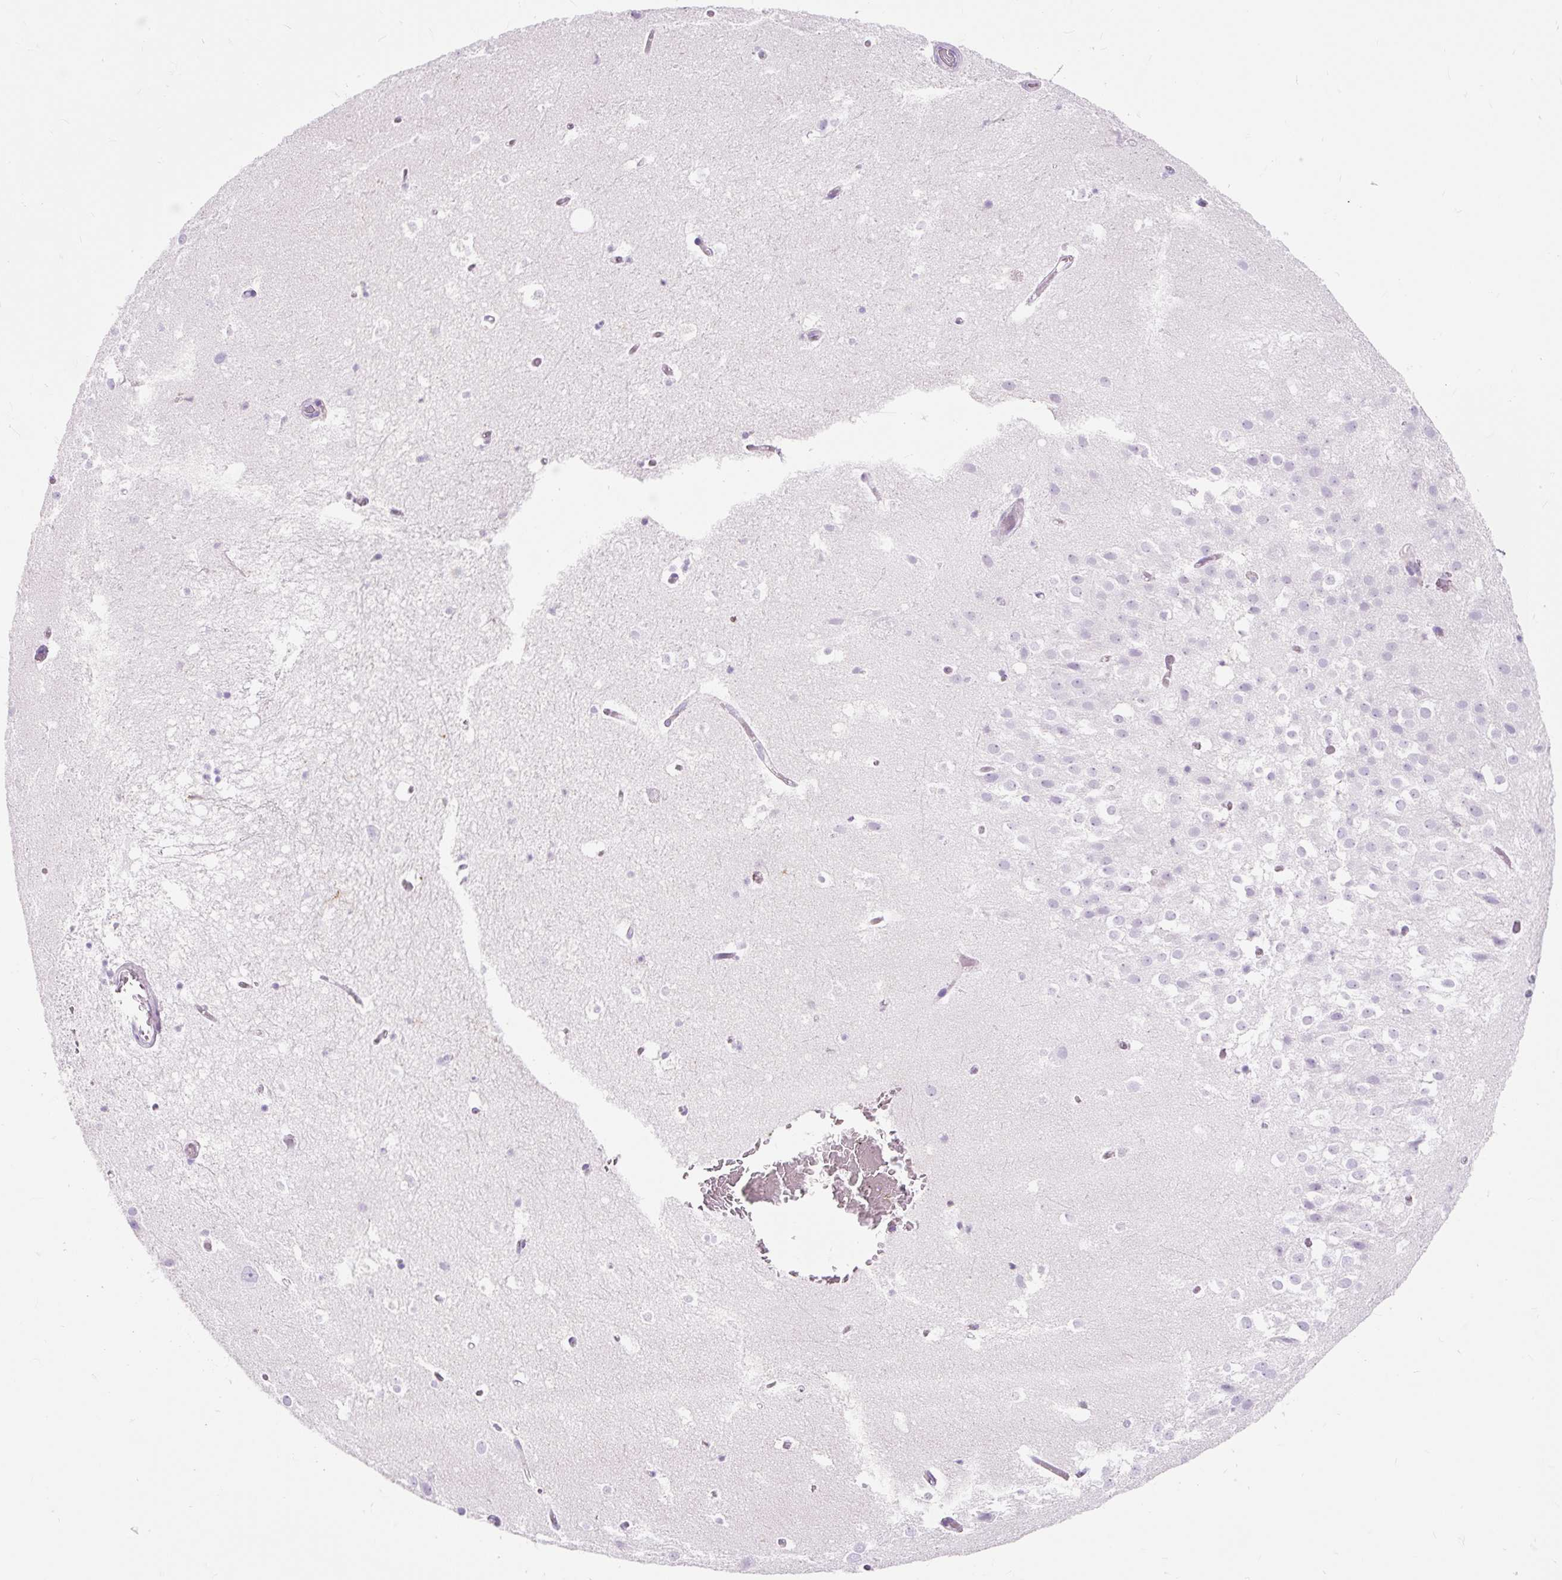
{"staining": {"intensity": "negative", "quantity": "none", "location": "none"}, "tissue": "hippocampus", "cell_type": "Glial cells", "image_type": "normal", "snomed": [{"axis": "morphology", "description": "Normal tissue, NOS"}, {"axis": "topography", "description": "Hippocampus"}], "caption": "This is a photomicrograph of immunohistochemistry (IHC) staining of benign hippocampus, which shows no positivity in glial cells.", "gene": "HLA", "patient": {"sex": "female", "age": 52}}